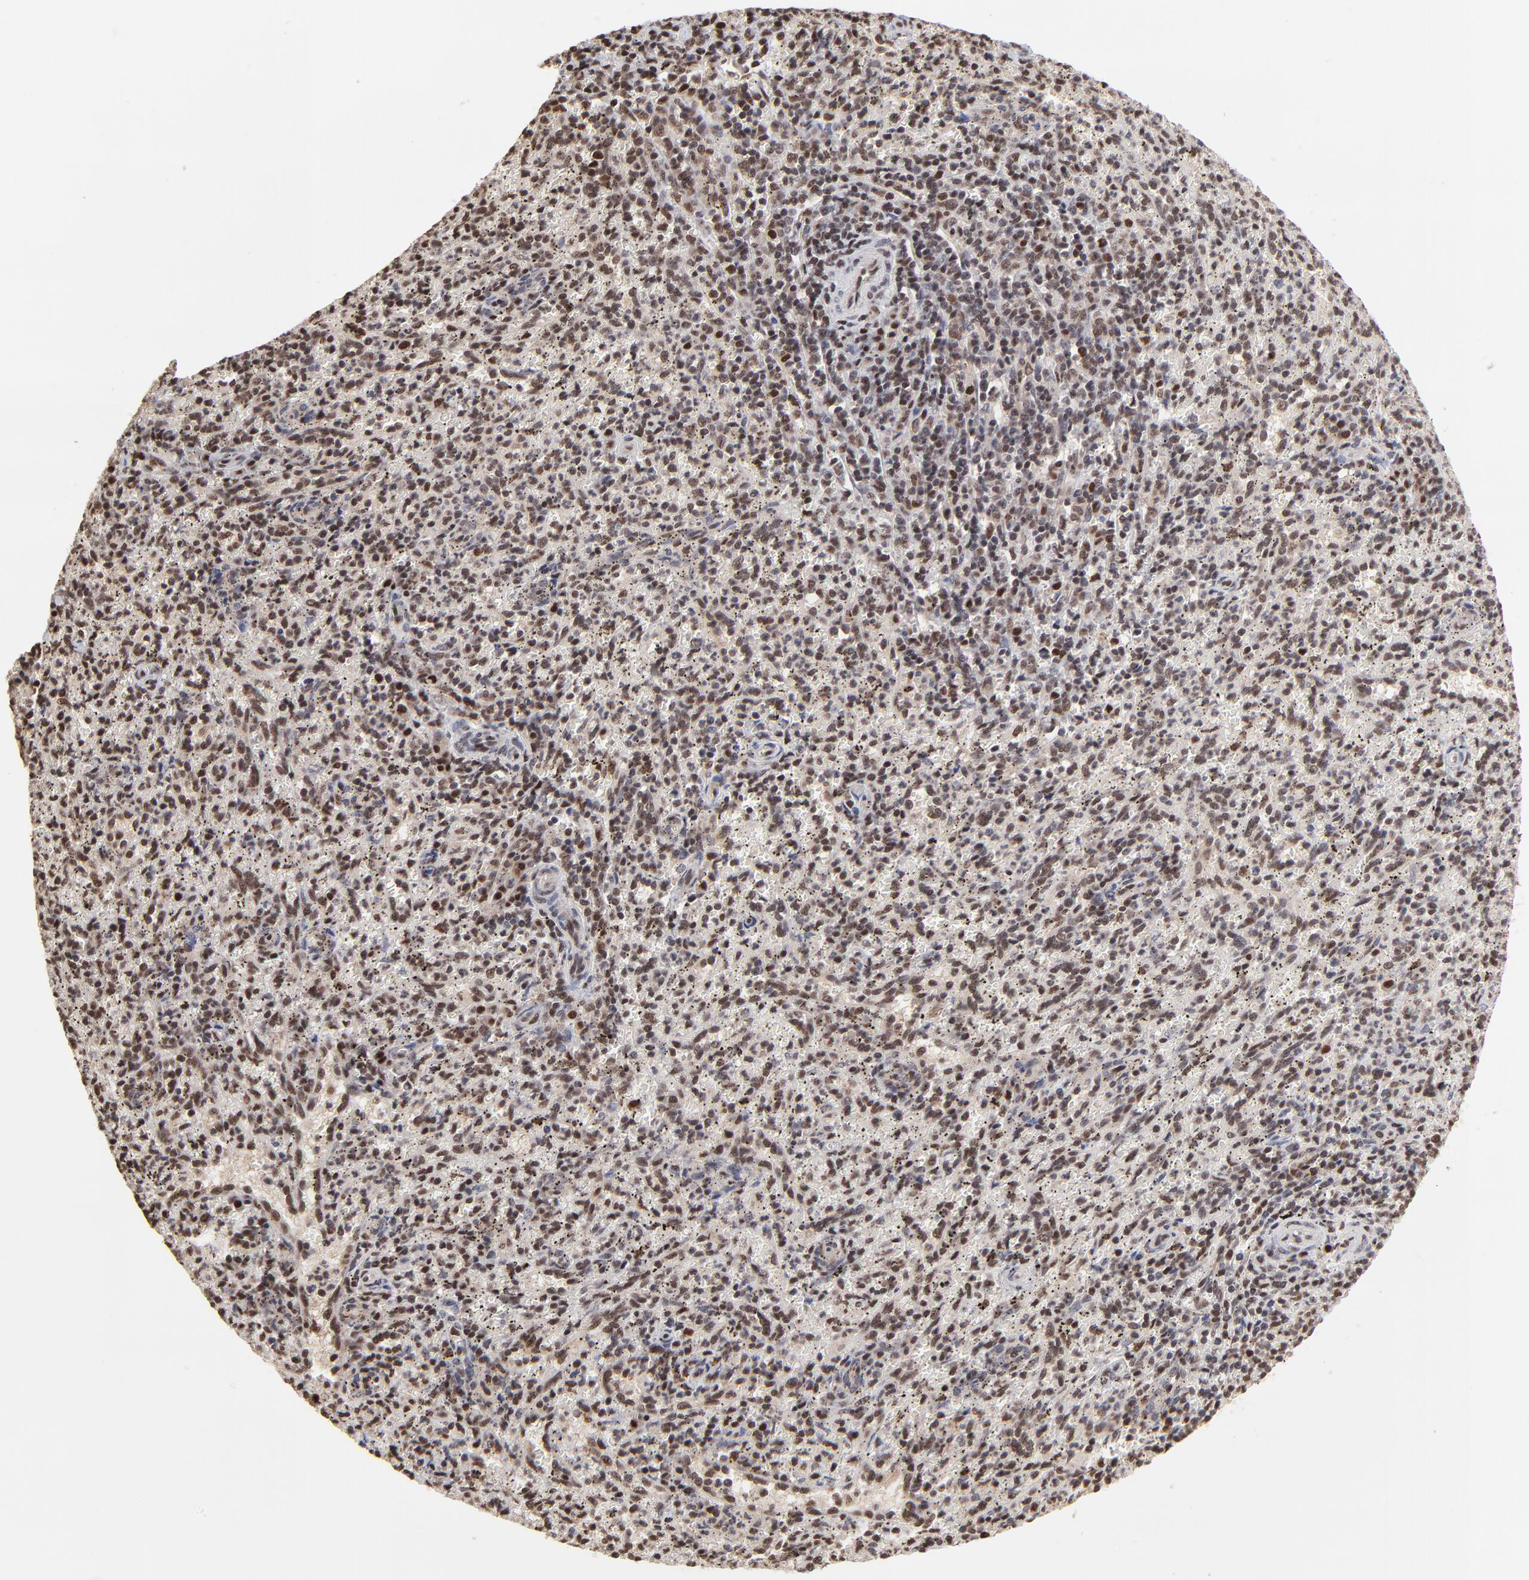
{"staining": {"intensity": "weak", "quantity": "25%-75%", "location": "nuclear"}, "tissue": "spleen", "cell_type": "Cells in red pulp", "image_type": "normal", "snomed": [{"axis": "morphology", "description": "Normal tissue, NOS"}, {"axis": "topography", "description": "Spleen"}], "caption": "A low amount of weak nuclear expression is appreciated in approximately 25%-75% of cells in red pulp in benign spleen.", "gene": "DSN1", "patient": {"sex": "female", "age": 10}}